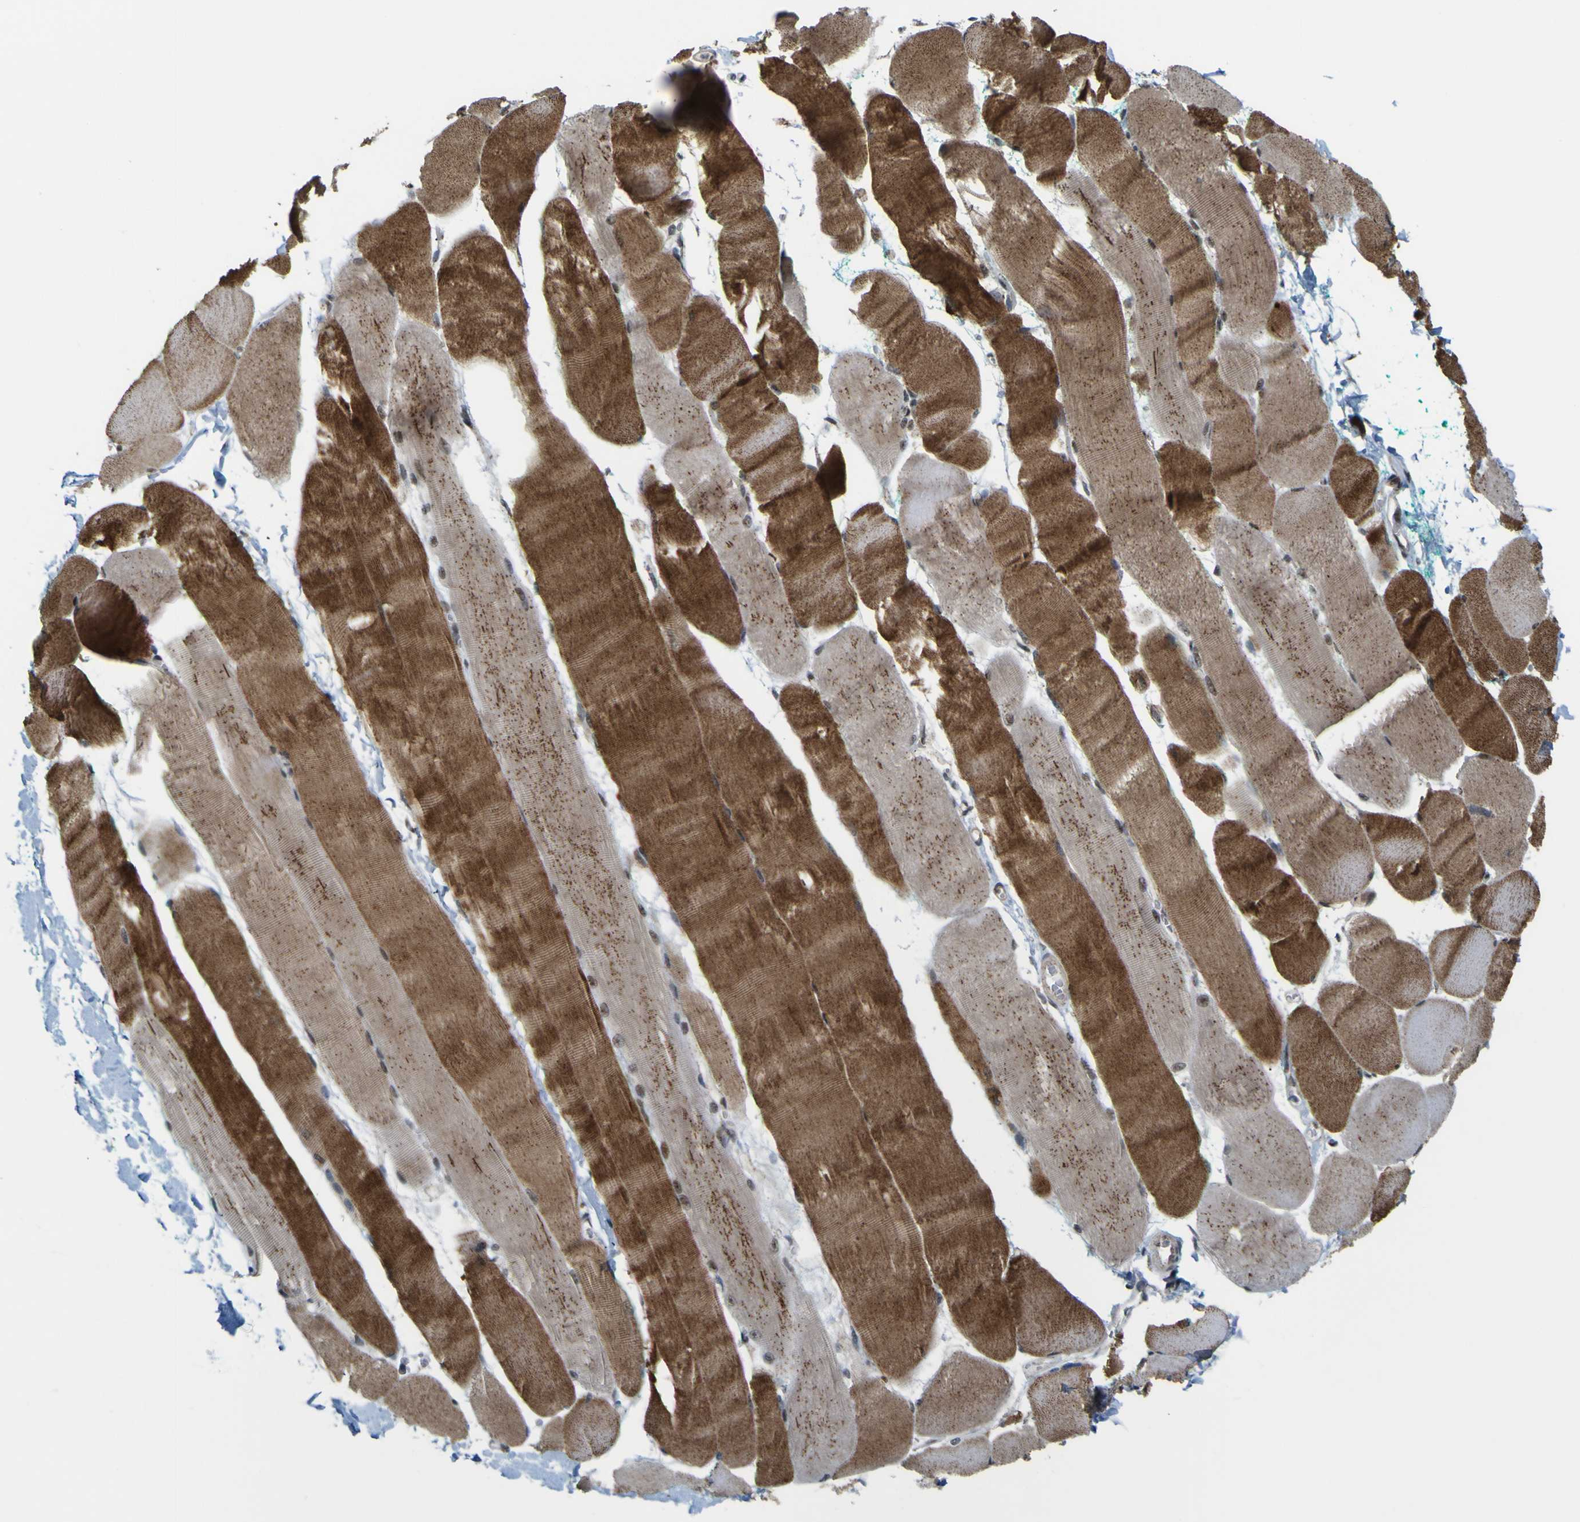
{"staining": {"intensity": "strong", "quantity": ">75%", "location": "cytoplasmic/membranous"}, "tissue": "skeletal muscle", "cell_type": "Myocytes", "image_type": "normal", "snomed": [{"axis": "morphology", "description": "Normal tissue, NOS"}, {"axis": "morphology", "description": "Squamous cell carcinoma, NOS"}, {"axis": "topography", "description": "Skeletal muscle"}], "caption": "A brown stain shows strong cytoplasmic/membranous staining of a protein in myocytes of benign human skeletal muscle. The protein of interest is stained brown, and the nuclei are stained in blue (DAB IHC with brightfield microscopy, high magnification).", "gene": "ACBD5", "patient": {"sex": "male", "age": 51}}